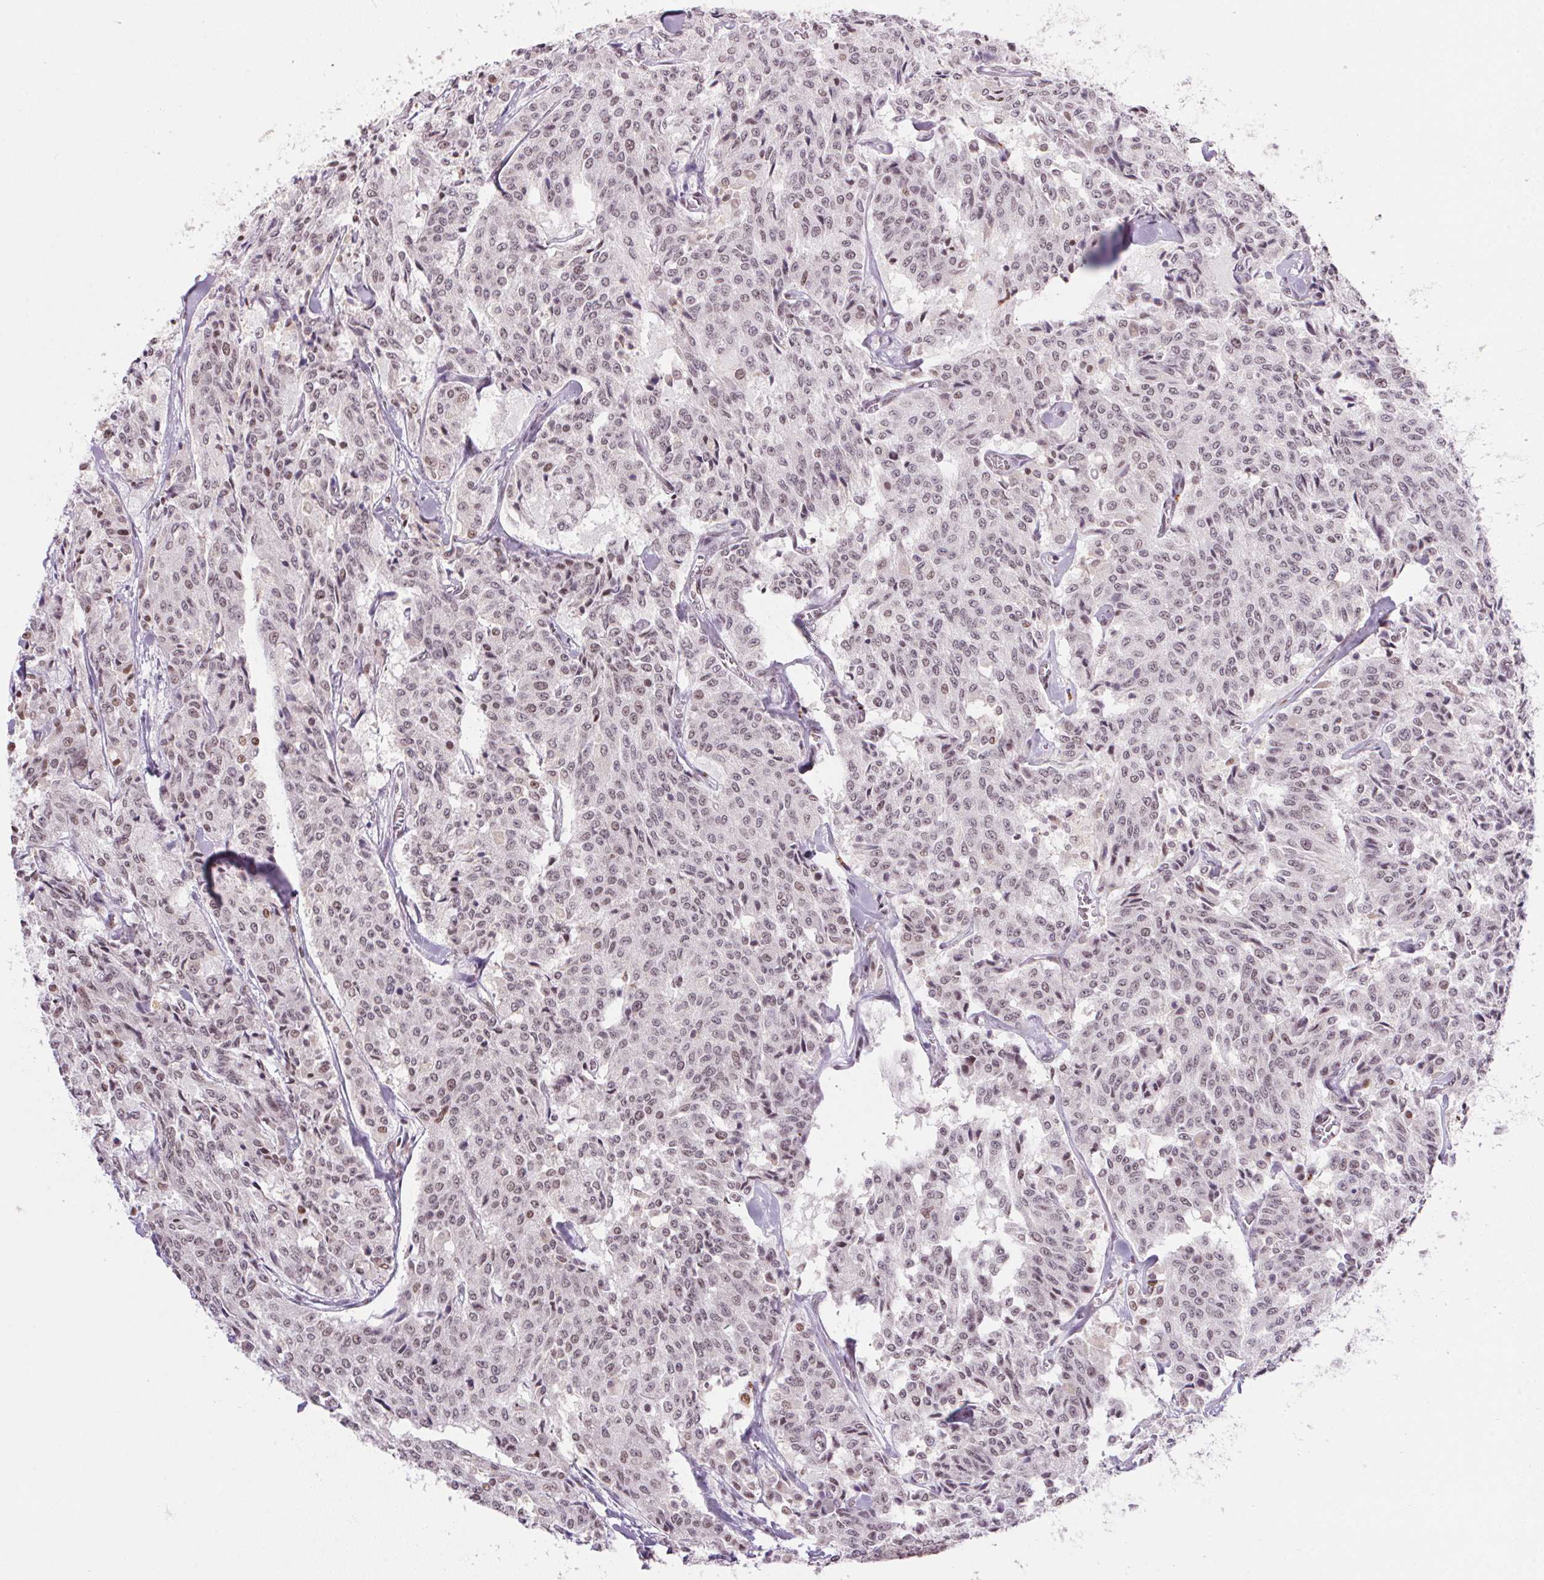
{"staining": {"intensity": "weak", "quantity": "25%-75%", "location": "nuclear"}, "tissue": "carcinoid", "cell_type": "Tumor cells", "image_type": "cancer", "snomed": [{"axis": "morphology", "description": "Carcinoid, malignant, NOS"}, {"axis": "topography", "description": "Lung"}], "caption": "Immunohistochemistry (IHC) photomicrograph of human carcinoid stained for a protein (brown), which displays low levels of weak nuclear positivity in approximately 25%-75% of tumor cells.", "gene": "NFE2L1", "patient": {"sex": "male", "age": 71}}